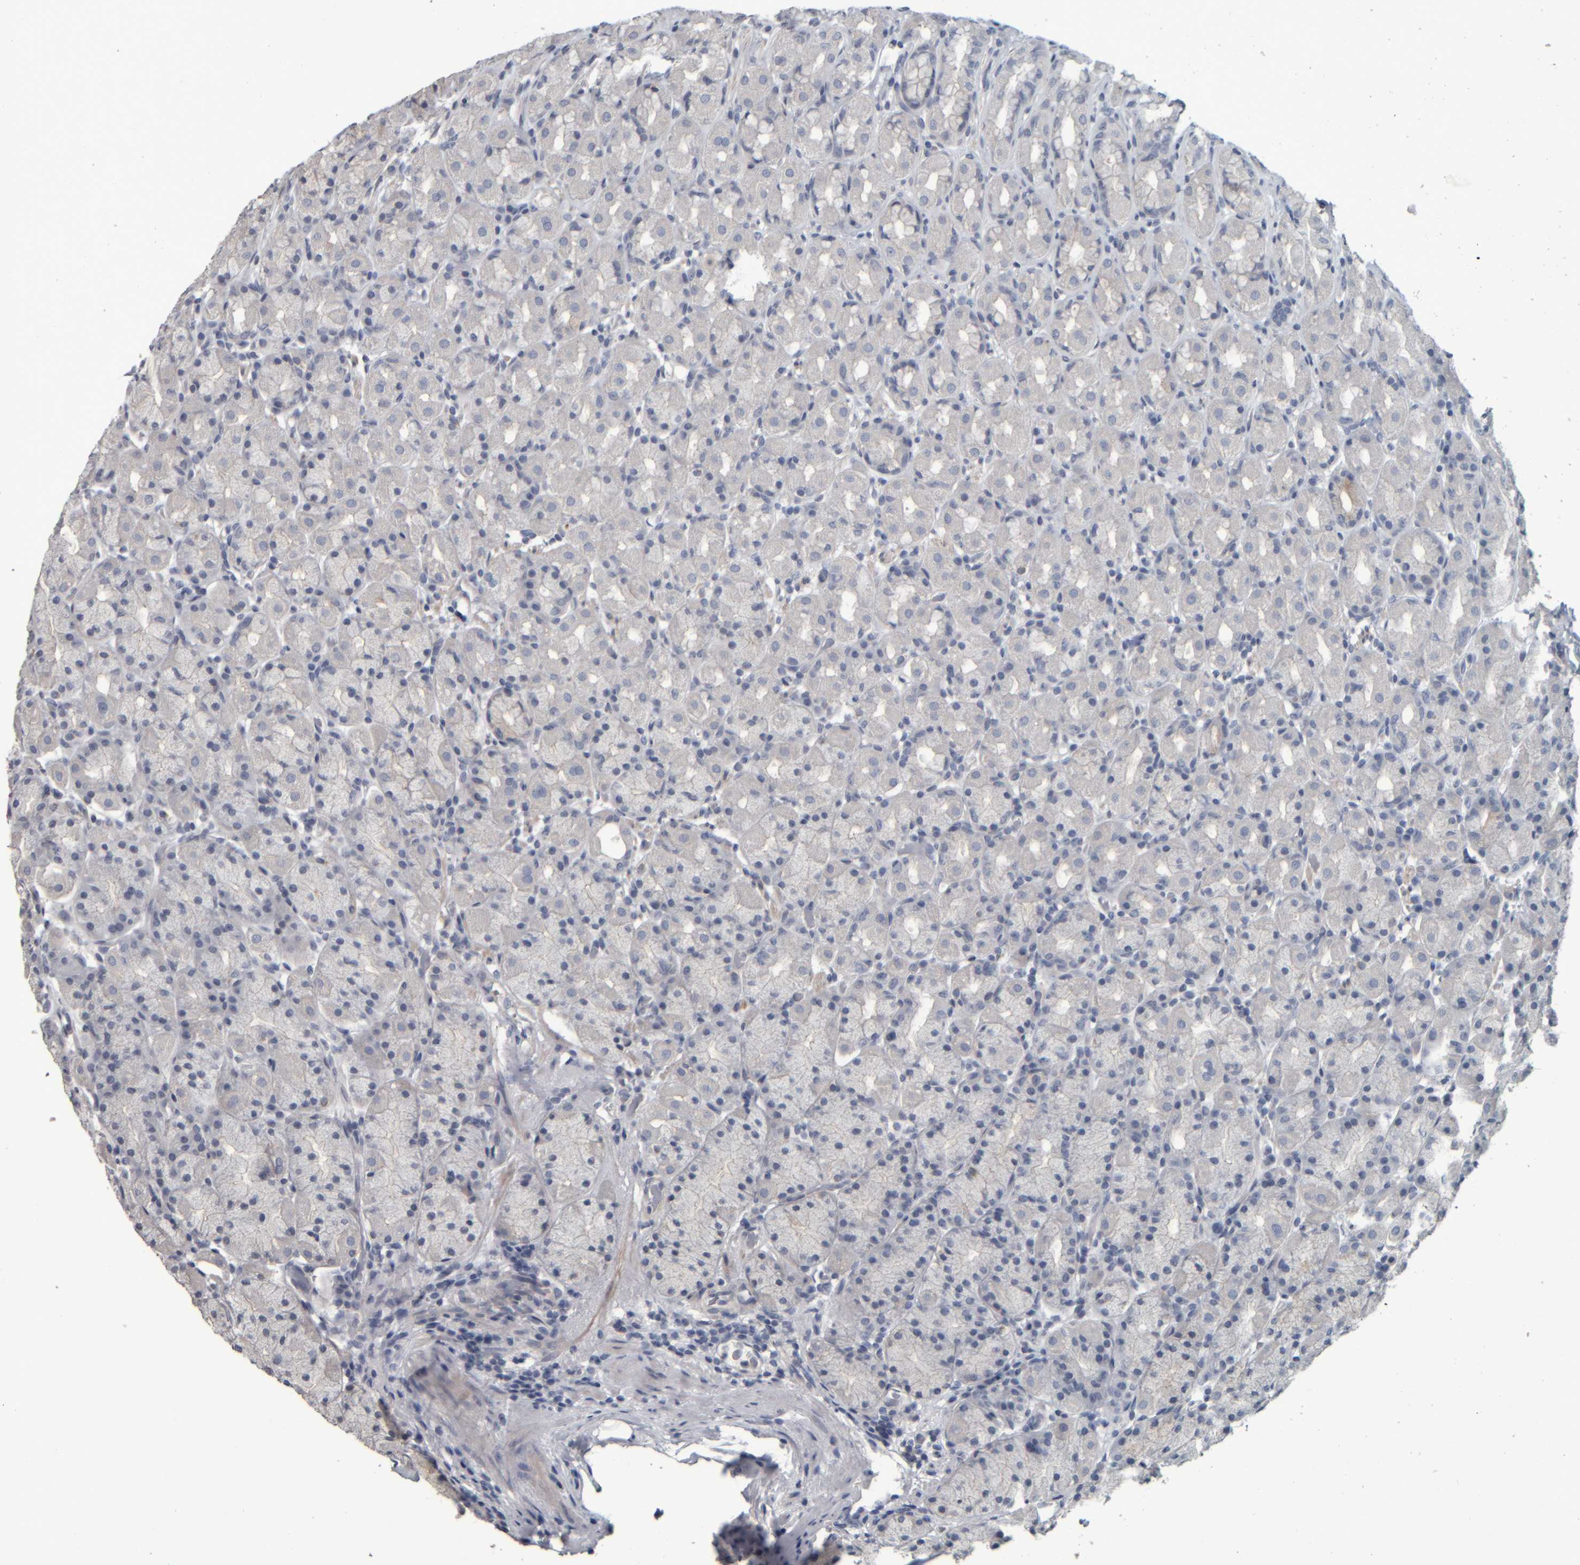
{"staining": {"intensity": "weak", "quantity": "<25%", "location": "cytoplasmic/membranous"}, "tissue": "stomach", "cell_type": "Glandular cells", "image_type": "normal", "snomed": [{"axis": "morphology", "description": "Normal tissue, NOS"}, {"axis": "topography", "description": "Stomach, upper"}], "caption": "This is a photomicrograph of immunohistochemistry (IHC) staining of normal stomach, which shows no staining in glandular cells. Nuclei are stained in blue.", "gene": "CAVIN4", "patient": {"sex": "male", "age": 68}}